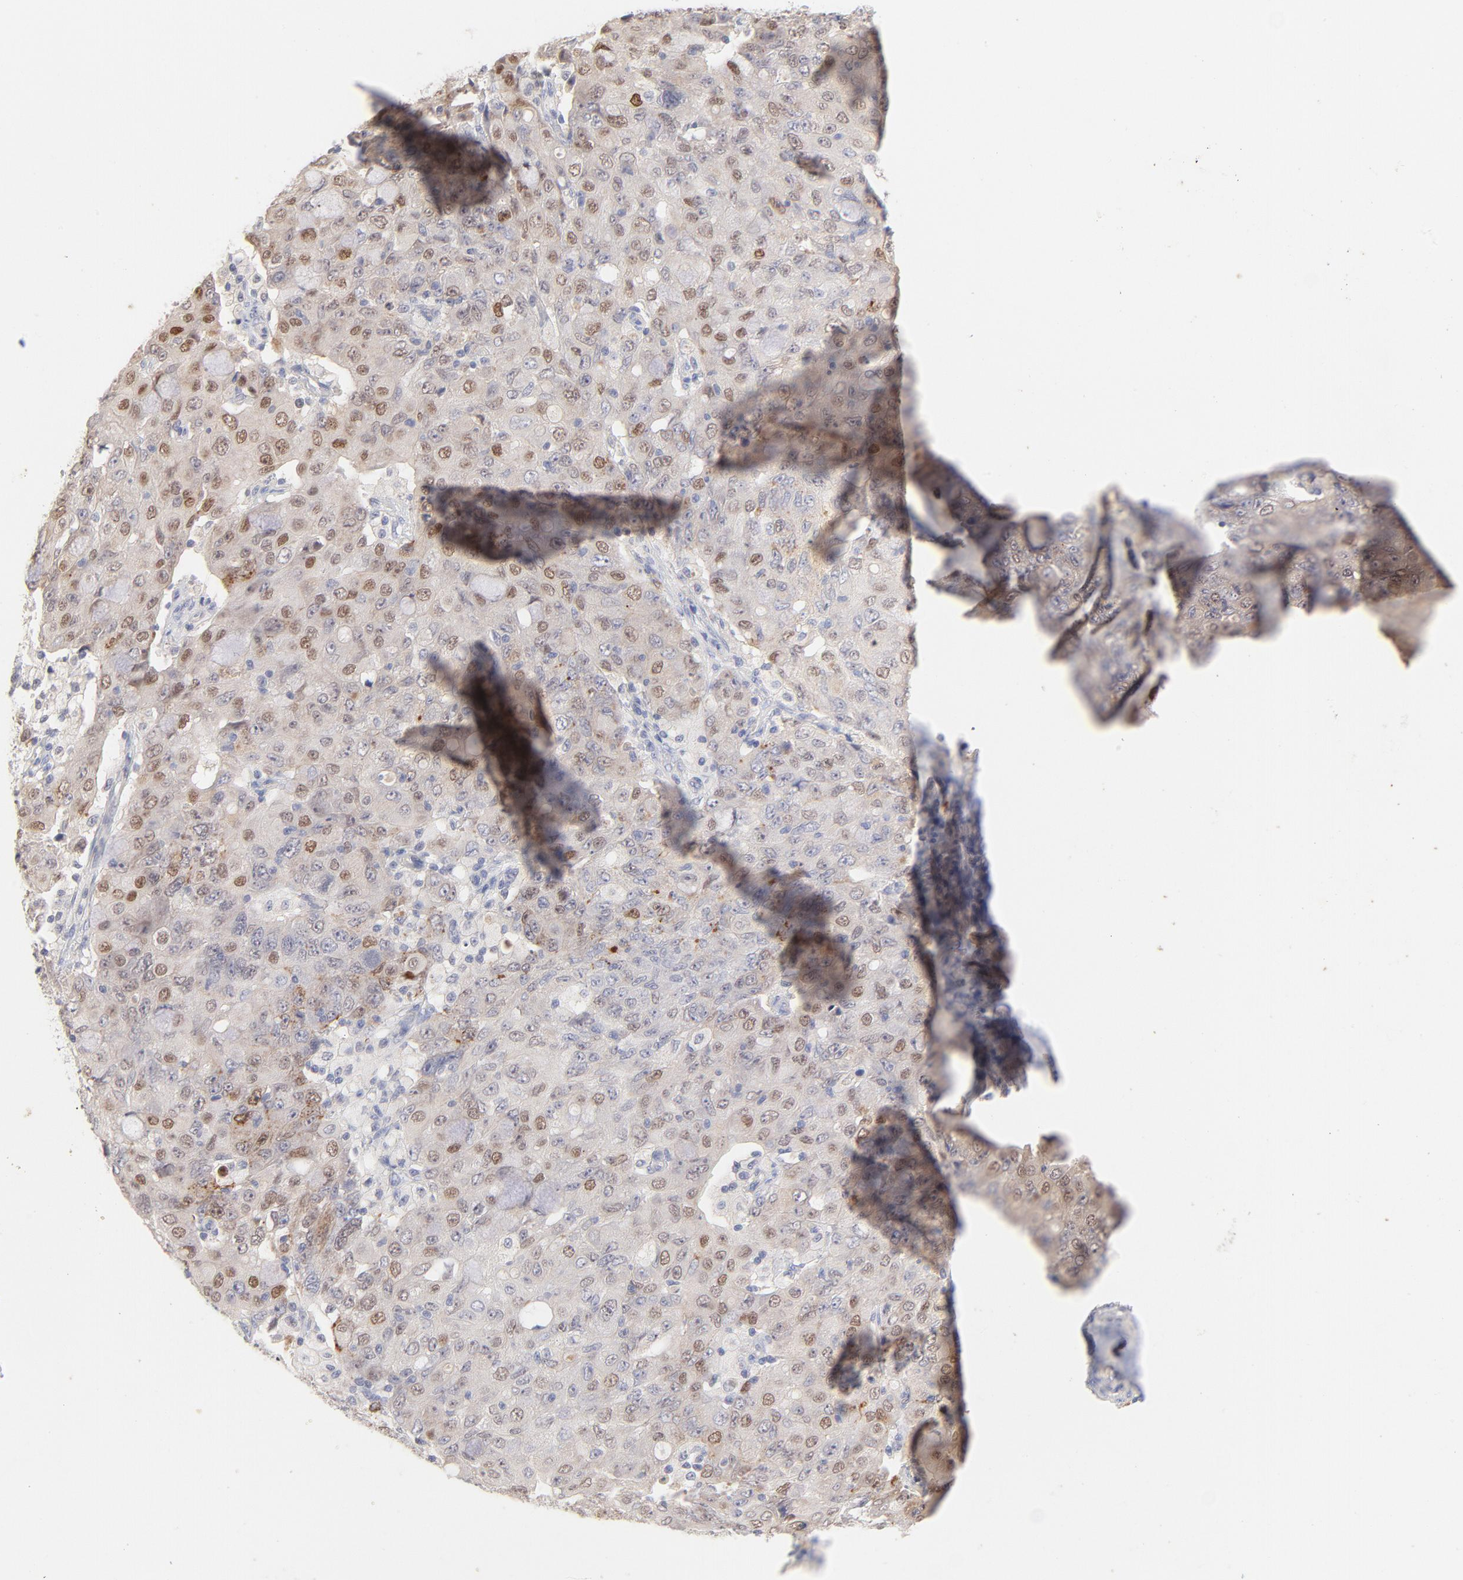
{"staining": {"intensity": "moderate", "quantity": "25%-75%", "location": "nuclear"}, "tissue": "ovarian cancer", "cell_type": "Tumor cells", "image_type": "cancer", "snomed": [{"axis": "morphology", "description": "Carcinoma, endometroid"}, {"axis": "topography", "description": "Ovary"}], "caption": "An IHC histopathology image of tumor tissue is shown. Protein staining in brown highlights moderate nuclear positivity in ovarian cancer (endometroid carcinoma) within tumor cells.", "gene": "ELF3", "patient": {"sex": "female", "age": 42}}